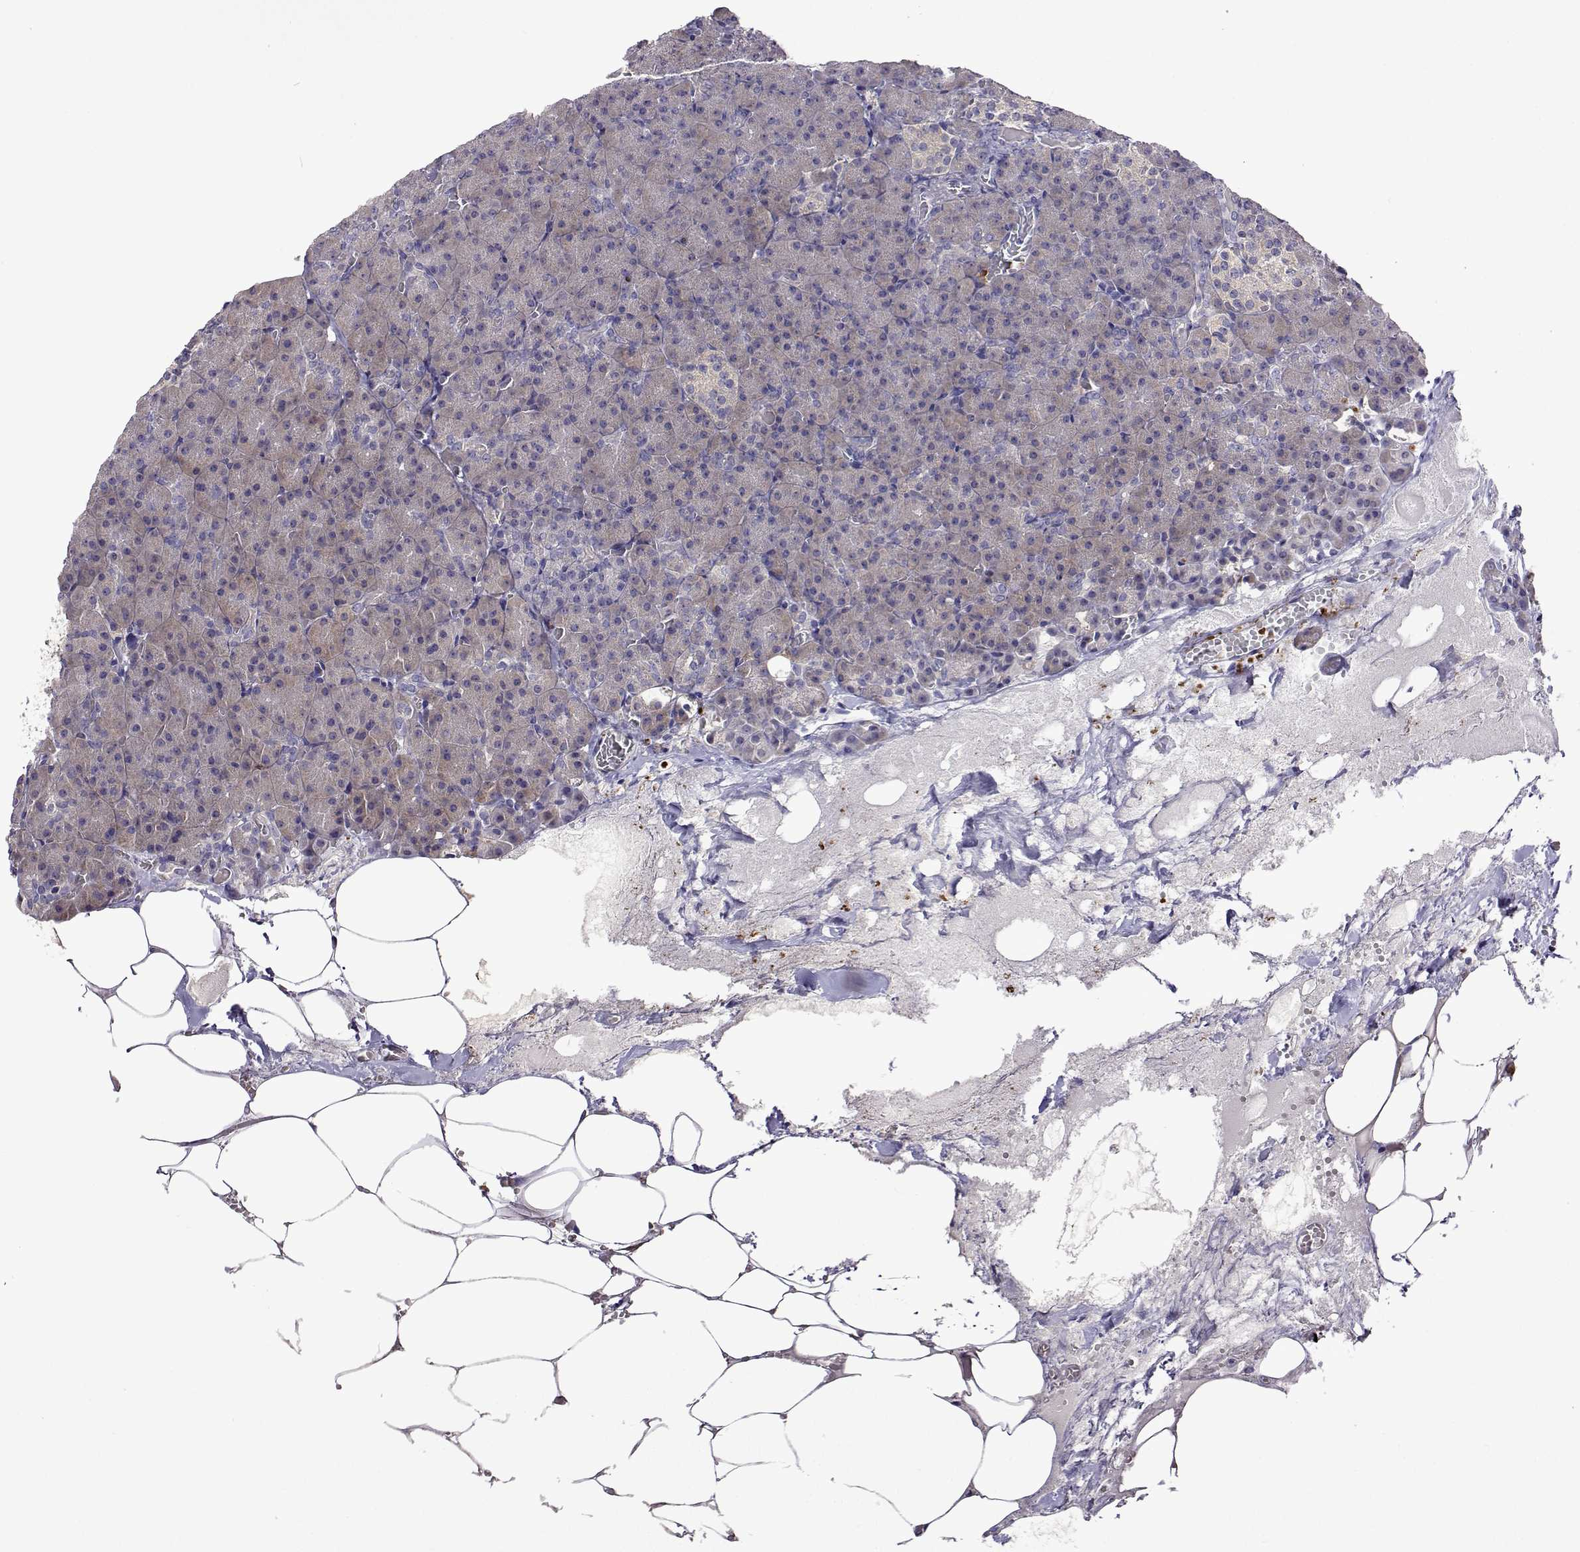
{"staining": {"intensity": "negative", "quantity": "none", "location": "none"}, "tissue": "pancreas", "cell_type": "Exocrine glandular cells", "image_type": "normal", "snomed": [{"axis": "morphology", "description": "Normal tissue, NOS"}, {"axis": "topography", "description": "Pancreas"}], "caption": "IHC image of benign pancreas: pancreas stained with DAB (3,3'-diaminobenzidine) reveals no significant protein positivity in exocrine glandular cells.", "gene": "SULT2A1", "patient": {"sex": "female", "age": 74}}